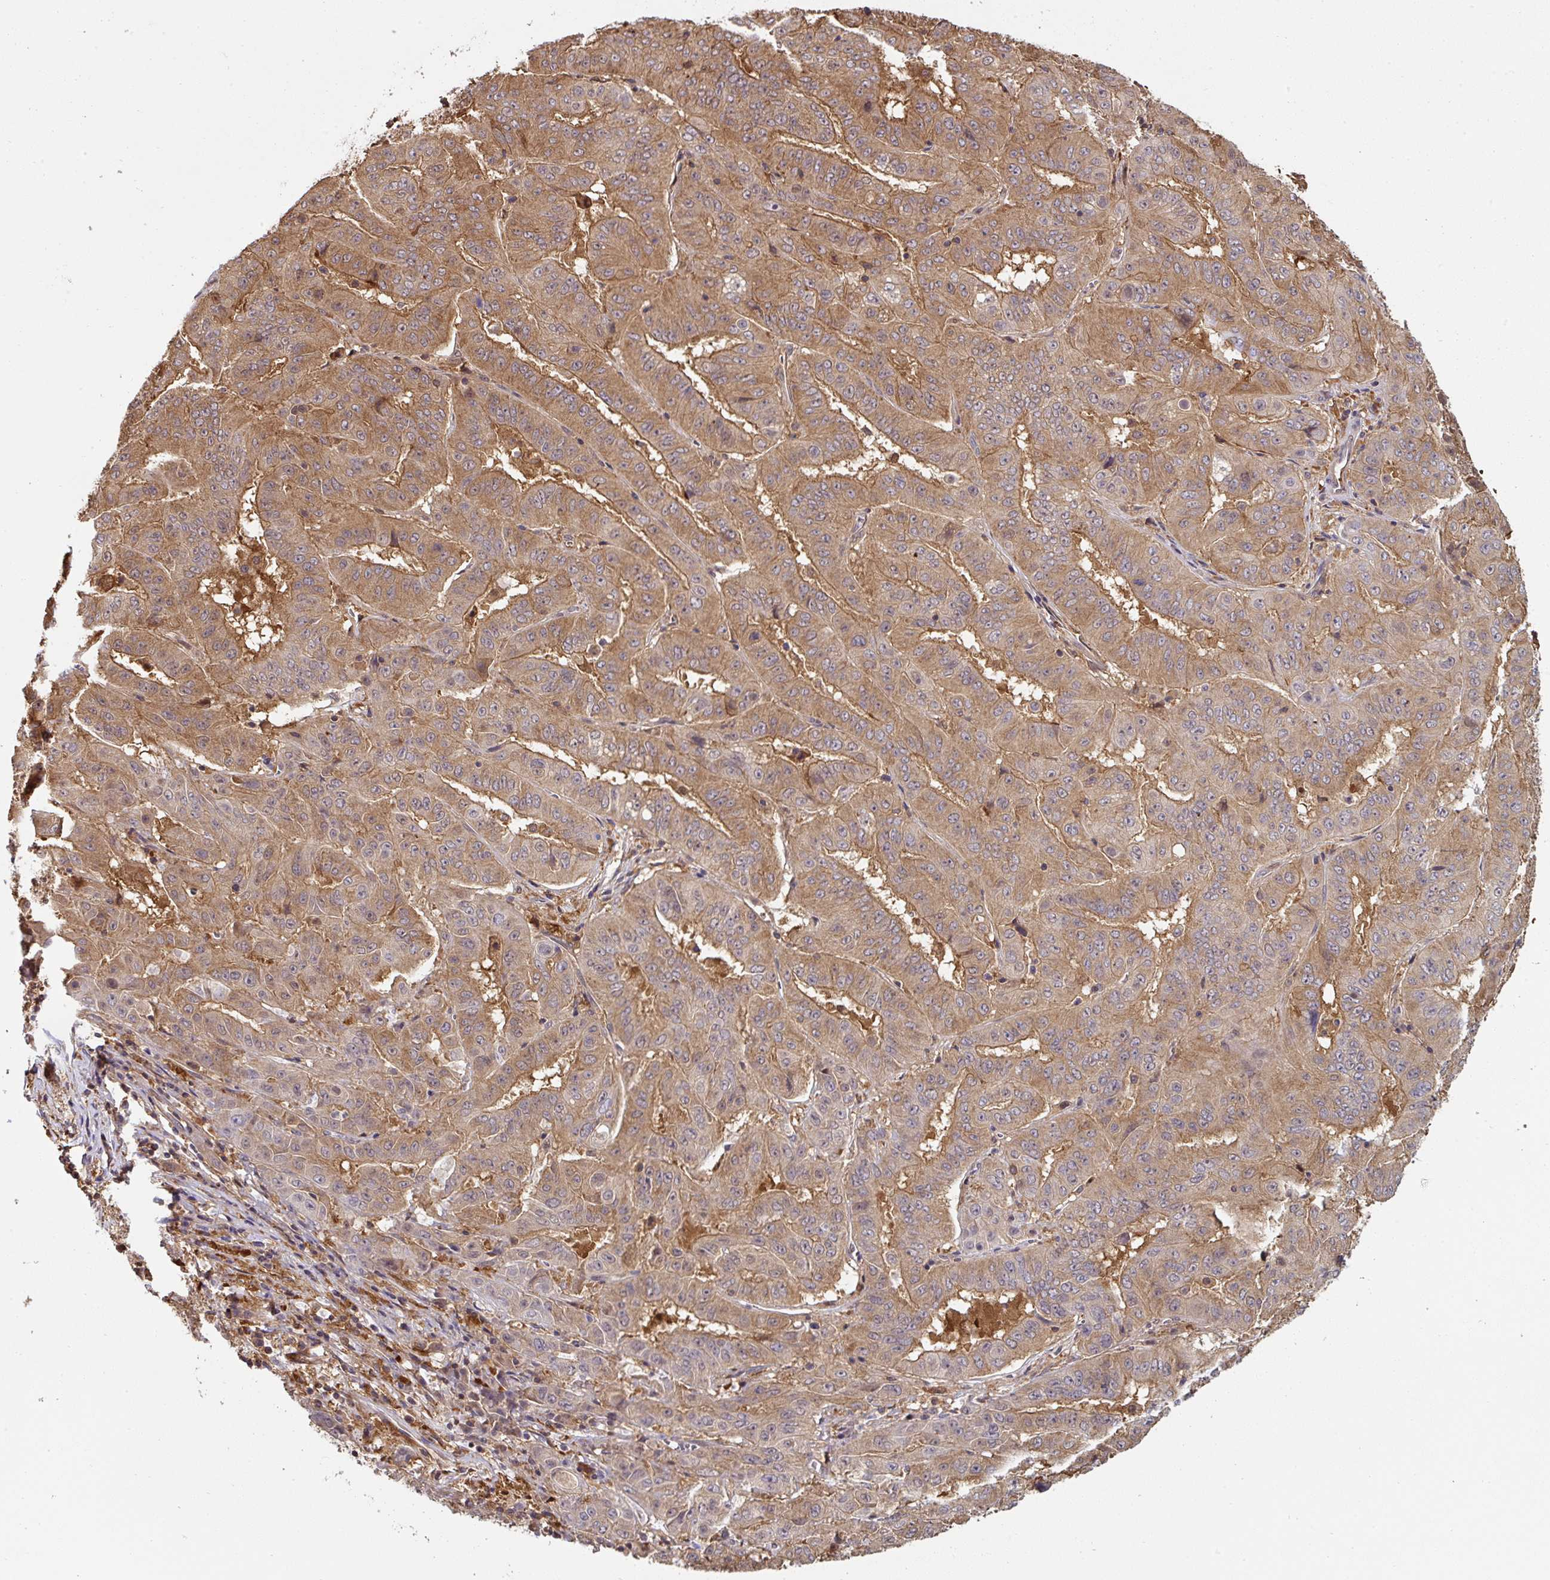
{"staining": {"intensity": "moderate", "quantity": ">75%", "location": "cytoplasmic/membranous"}, "tissue": "pancreatic cancer", "cell_type": "Tumor cells", "image_type": "cancer", "snomed": [{"axis": "morphology", "description": "Adenocarcinoma, NOS"}, {"axis": "topography", "description": "Pancreas"}], "caption": "Pancreatic adenocarcinoma tissue displays moderate cytoplasmic/membranous staining in about >75% of tumor cells (IHC, brightfield microscopy, high magnification).", "gene": "ST13", "patient": {"sex": "male", "age": 63}}